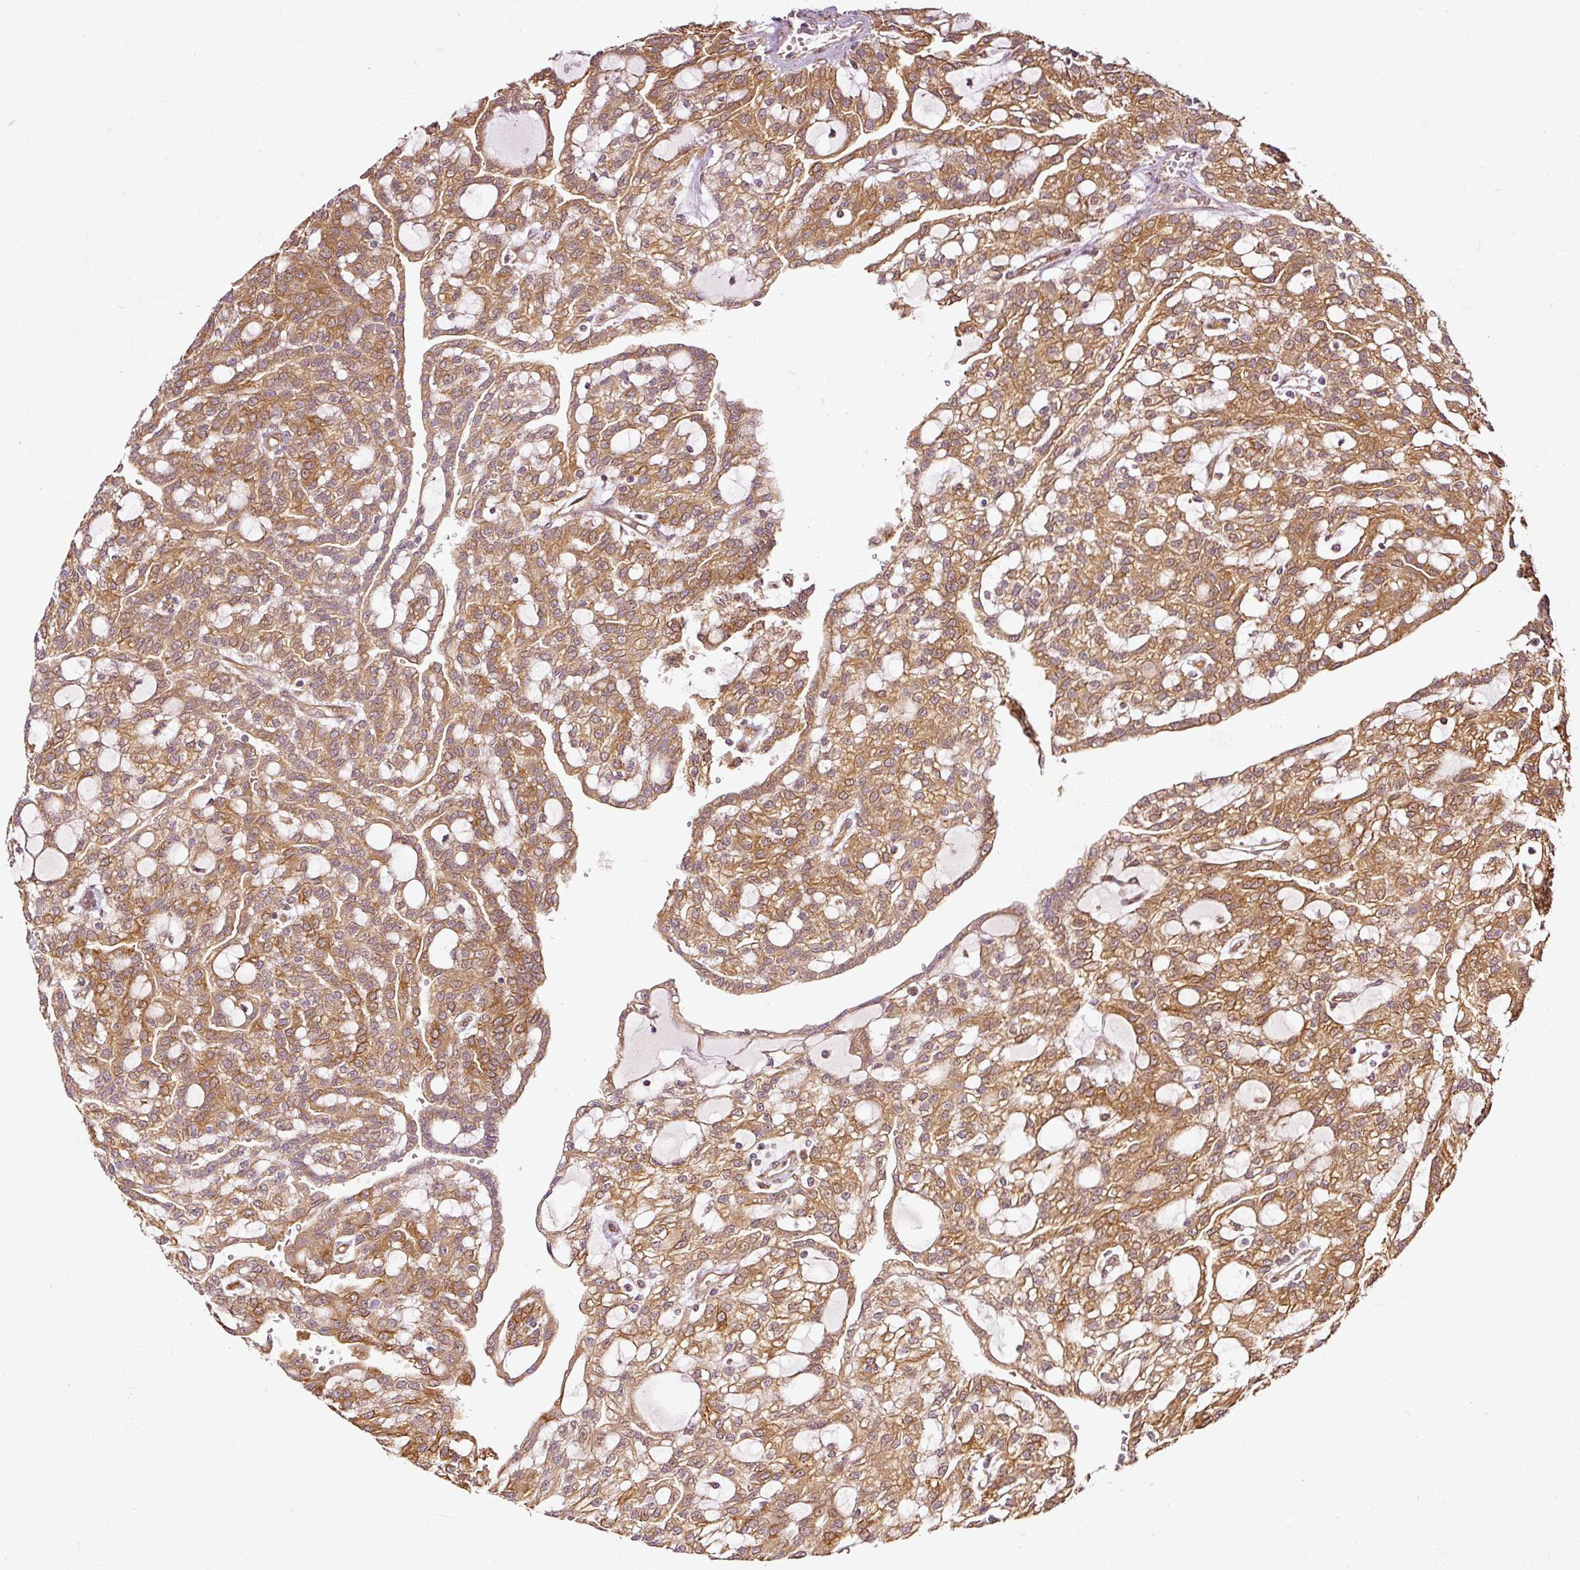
{"staining": {"intensity": "strong", "quantity": ">75%", "location": "cytoplasmic/membranous"}, "tissue": "renal cancer", "cell_type": "Tumor cells", "image_type": "cancer", "snomed": [{"axis": "morphology", "description": "Adenocarcinoma, NOS"}, {"axis": "topography", "description": "Kidney"}], "caption": "IHC (DAB (3,3'-diaminobenzidine)) staining of human renal cancer exhibits strong cytoplasmic/membranous protein positivity in approximately >75% of tumor cells. Using DAB (brown) and hematoxylin (blue) stains, captured at high magnification using brightfield microscopy.", "gene": "MIF4GD", "patient": {"sex": "male", "age": 63}}